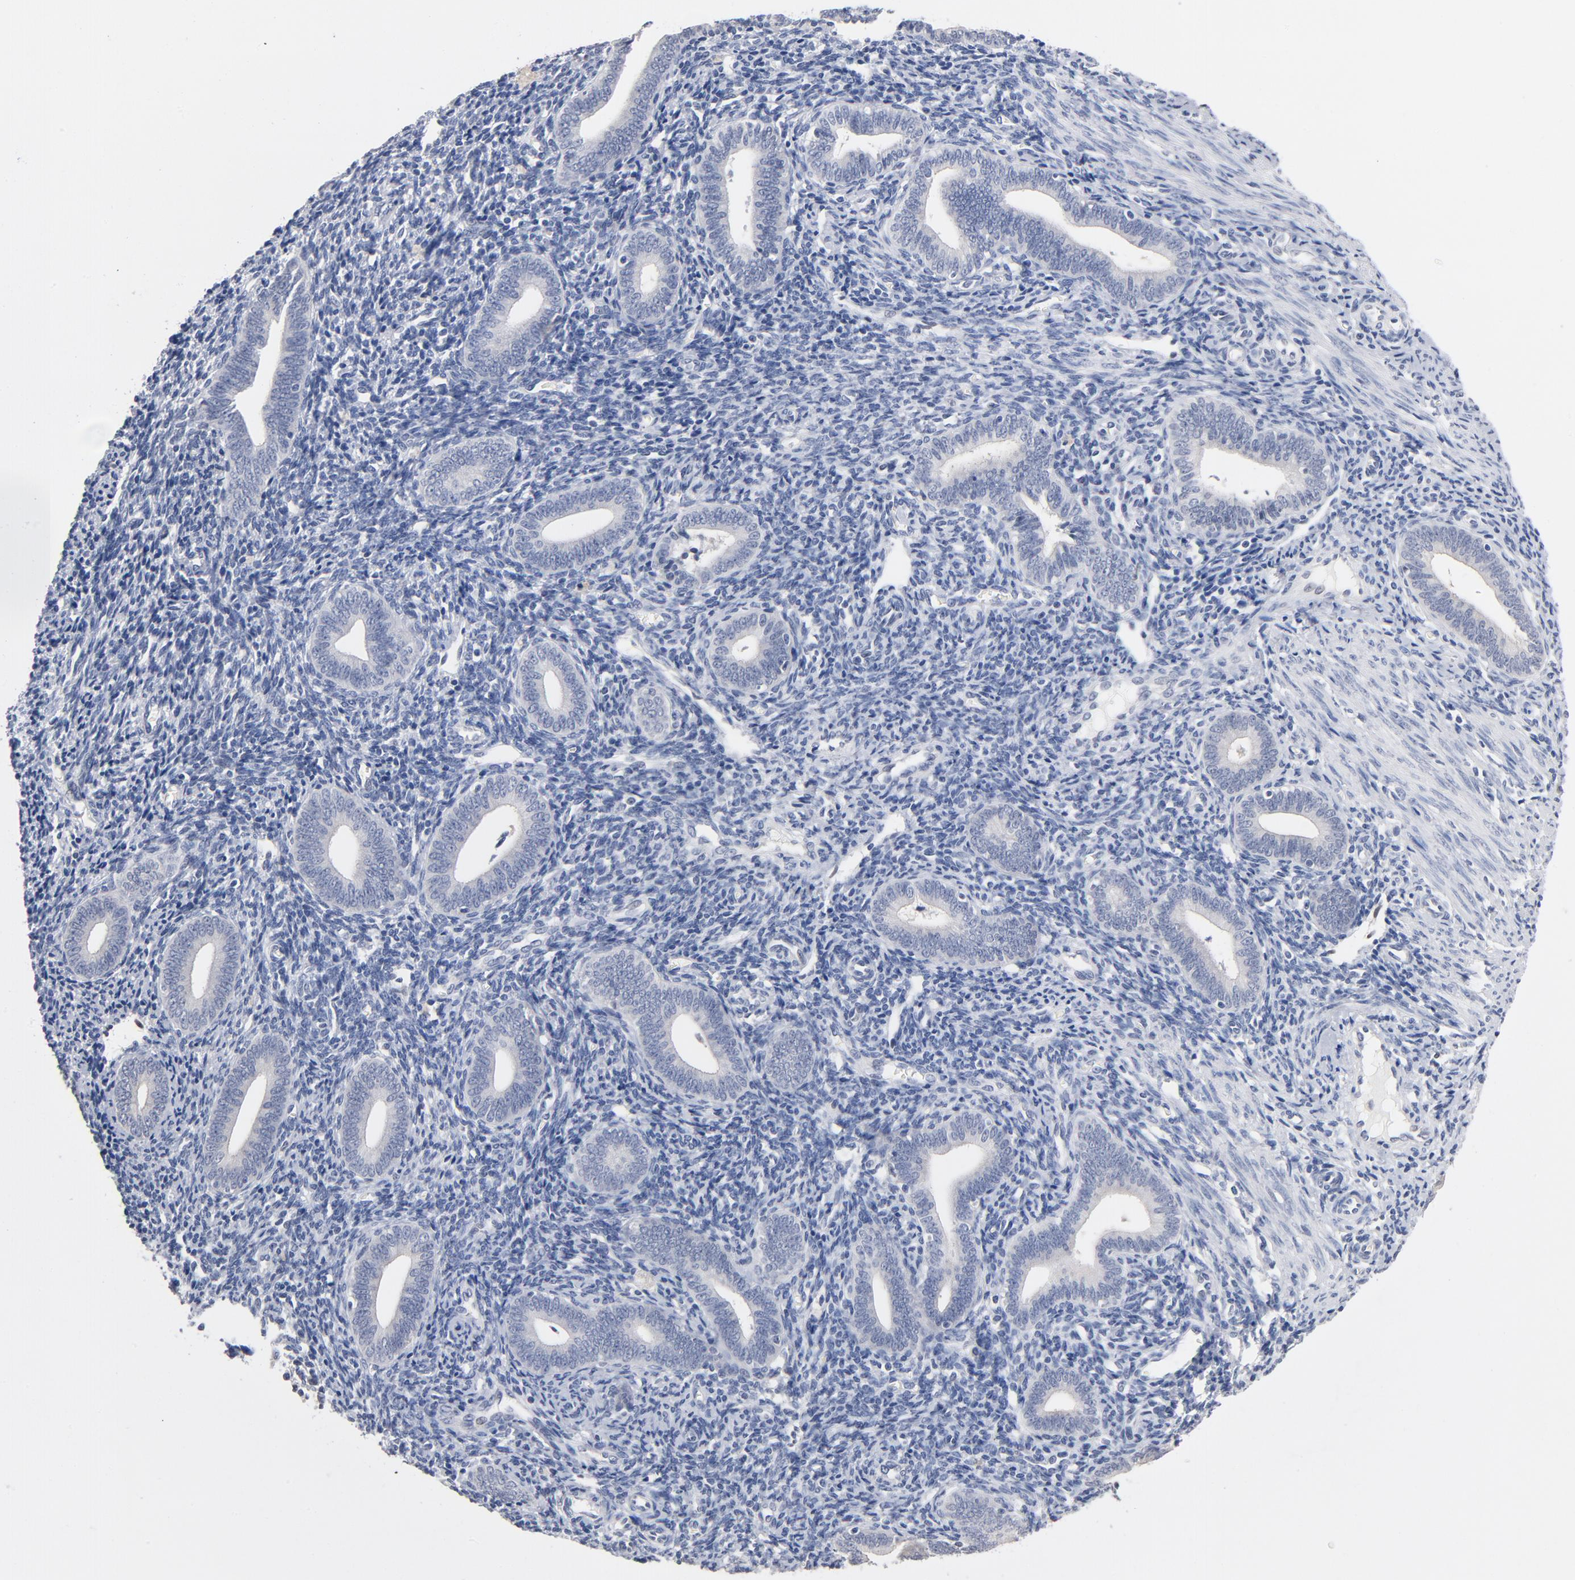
{"staining": {"intensity": "negative", "quantity": "none", "location": "none"}, "tissue": "endometrium", "cell_type": "Cells in endometrial stroma", "image_type": "normal", "snomed": [{"axis": "morphology", "description": "Normal tissue, NOS"}, {"axis": "topography", "description": "Uterus"}, {"axis": "topography", "description": "Endometrium"}], "caption": "An image of endometrium stained for a protein shows no brown staining in cells in endometrial stroma.", "gene": "RBM3", "patient": {"sex": "female", "age": 33}}